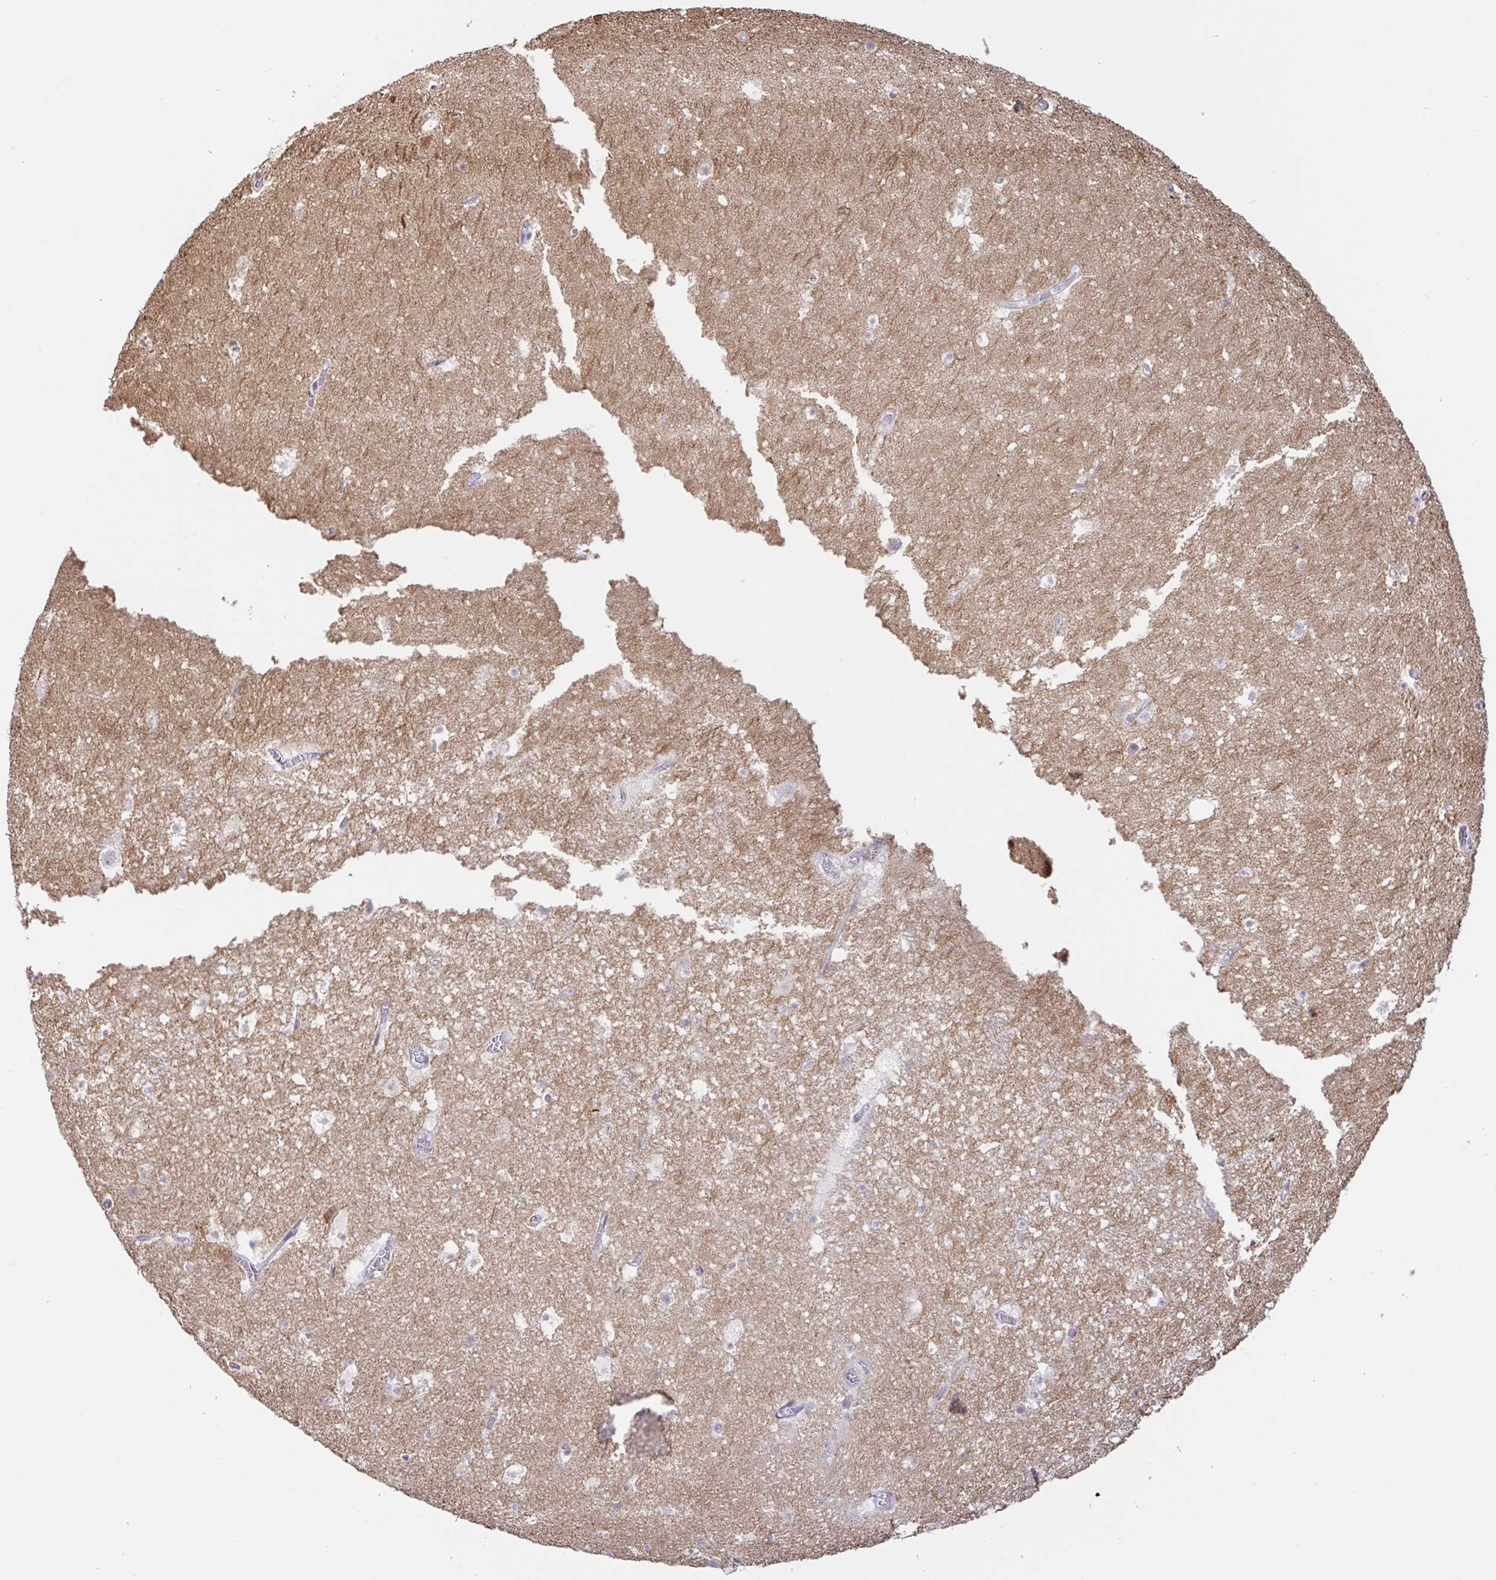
{"staining": {"intensity": "negative", "quantity": "none", "location": "none"}, "tissue": "hippocampus", "cell_type": "Glial cells", "image_type": "normal", "snomed": [{"axis": "morphology", "description": "Normal tissue, NOS"}, {"axis": "topography", "description": "Hippocampus"}], "caption": "The immunohistochemistry micrograph has no significant positivity in glial cells of hippocampus. (Brightfield microscopy of DAB (3,3'-diaminobenzidine) immunohistochemistry (IHC) at high magnification).", "gene": "HYPK", "patient": {"sex": "female", "age": 42}}